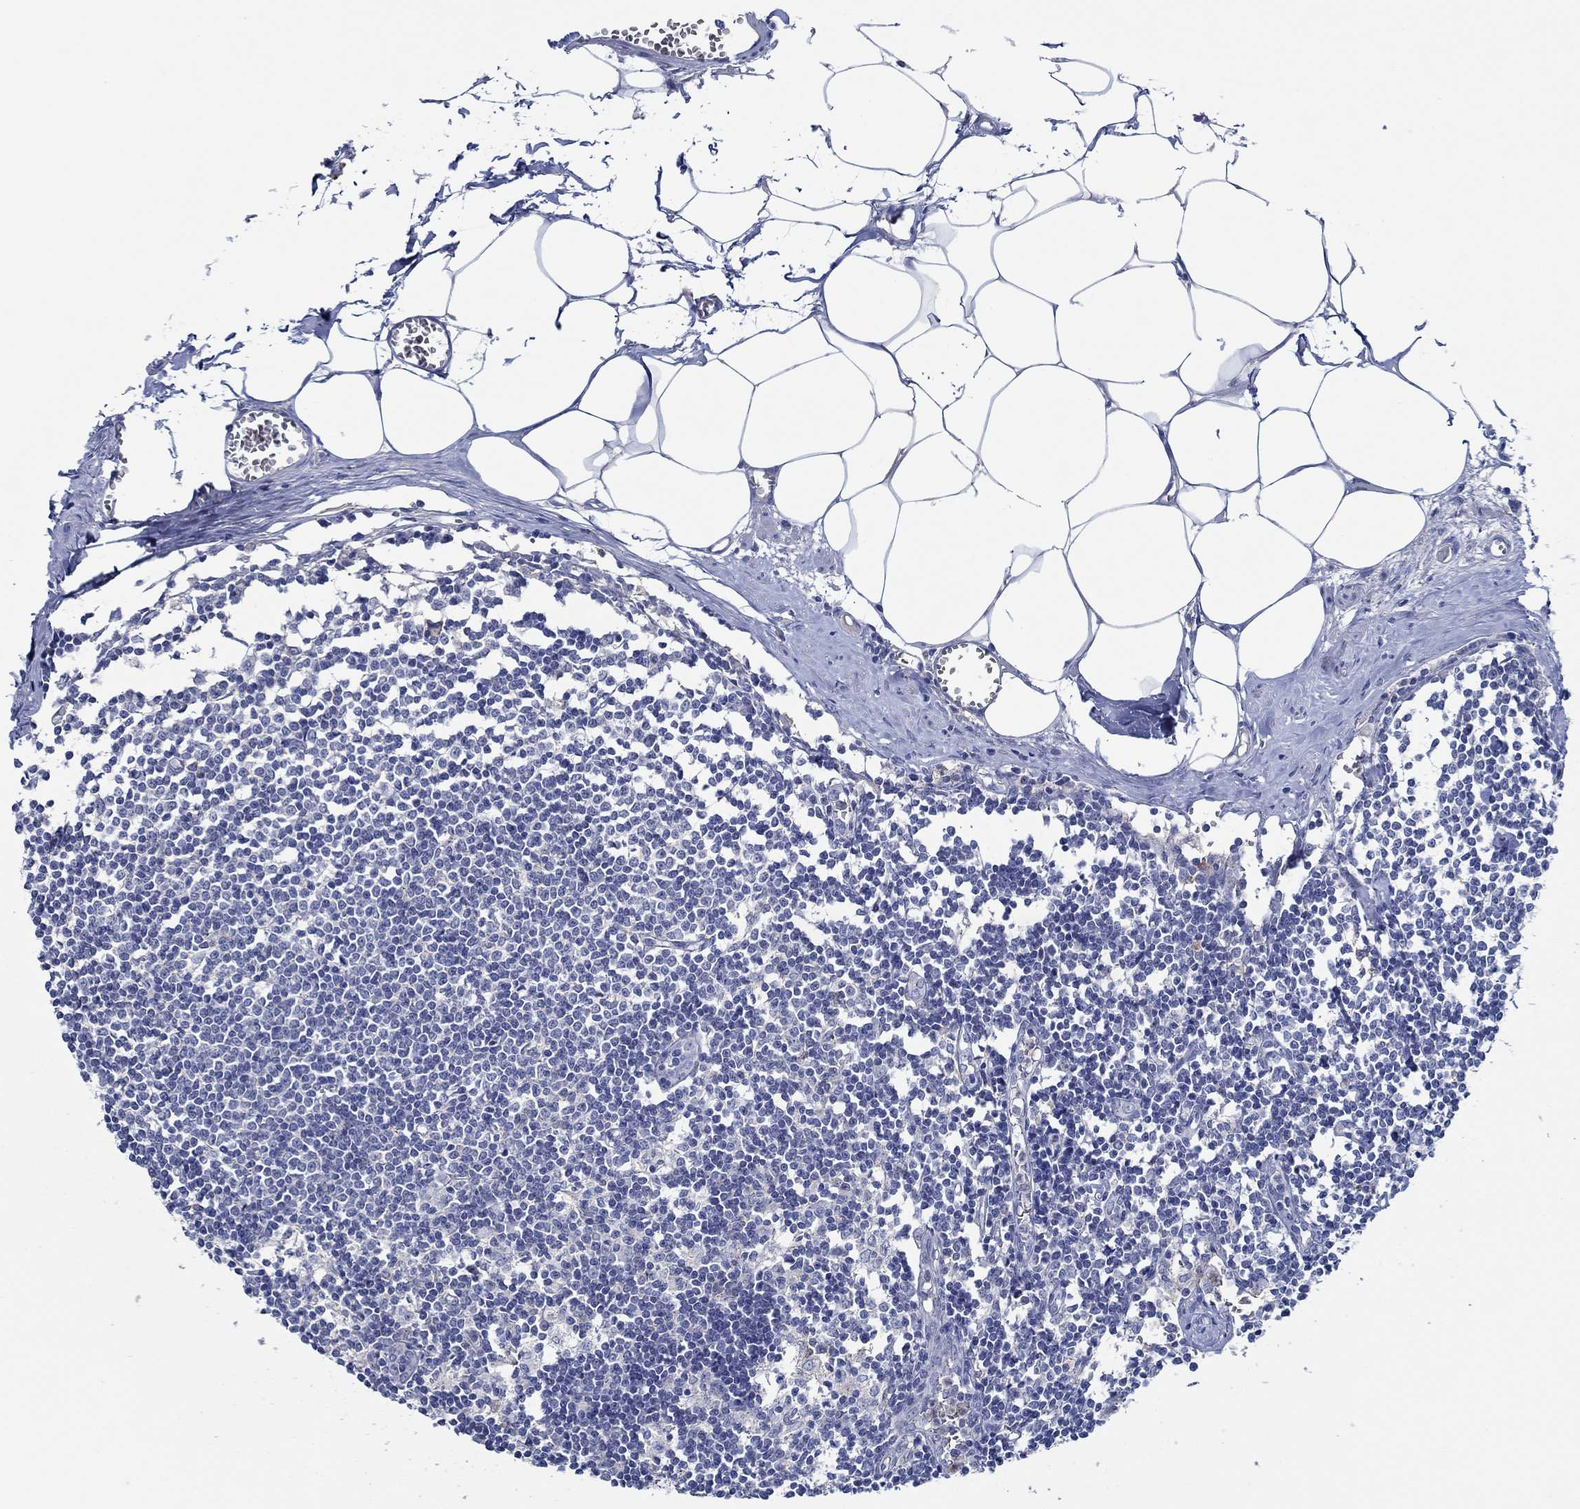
{"staining": {"intensity": "negative", "quantity": "none", "location": "none"}, "tissue": "lymph node", "cell_type": "Germinal center cells", "image_type": "normal", "snomed": [{"axis": "morphology", "description": "Normal tissue, NOS"}, {"axis": "topography", "description": "Lymph node"}], "caption": "Normal lymph node was stained to show a protein in brown. There is no significant staining in germinal center cells.", "gene": "CPM", "patient": {"sex": "male", "age": 59}}